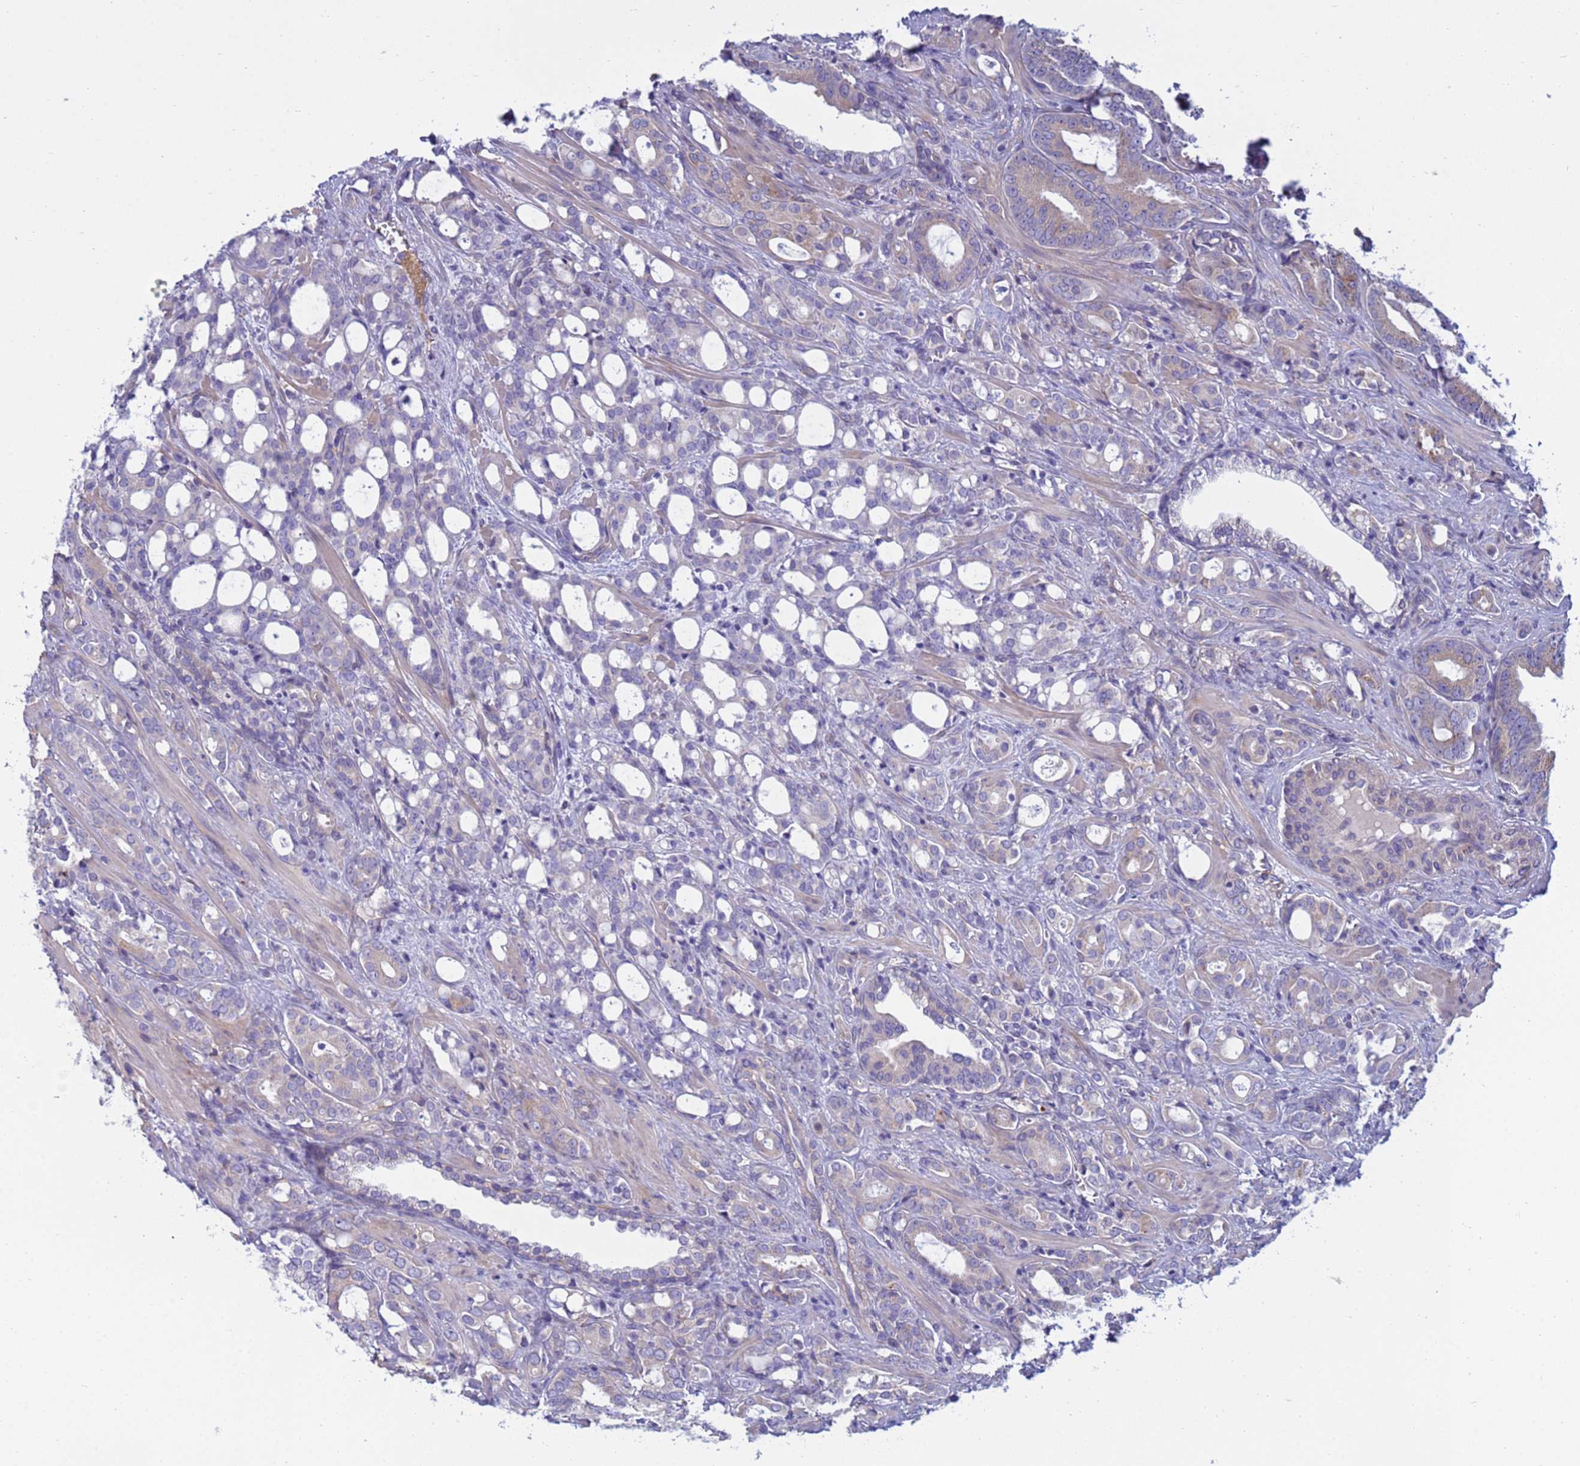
{"staining": {"intensity": "weak", "quantity": "<25%", "location": "cytoplasmic/membranous"}, "tissue": "prostate cancer", "cell_type": "Tumor cells", "image_type": "cancer", "snomed": [{"axis": "morphology", "description": "Adenocarcinoma, High grade"}, {"axis": "topography", "description": "Prostate"}], "caption": "The IHC micrograph has no significant expression in tumor cells of prostate cancer tissue.", "gene": "TRPC6", "patient": {"sex": "male", "age": 72}}